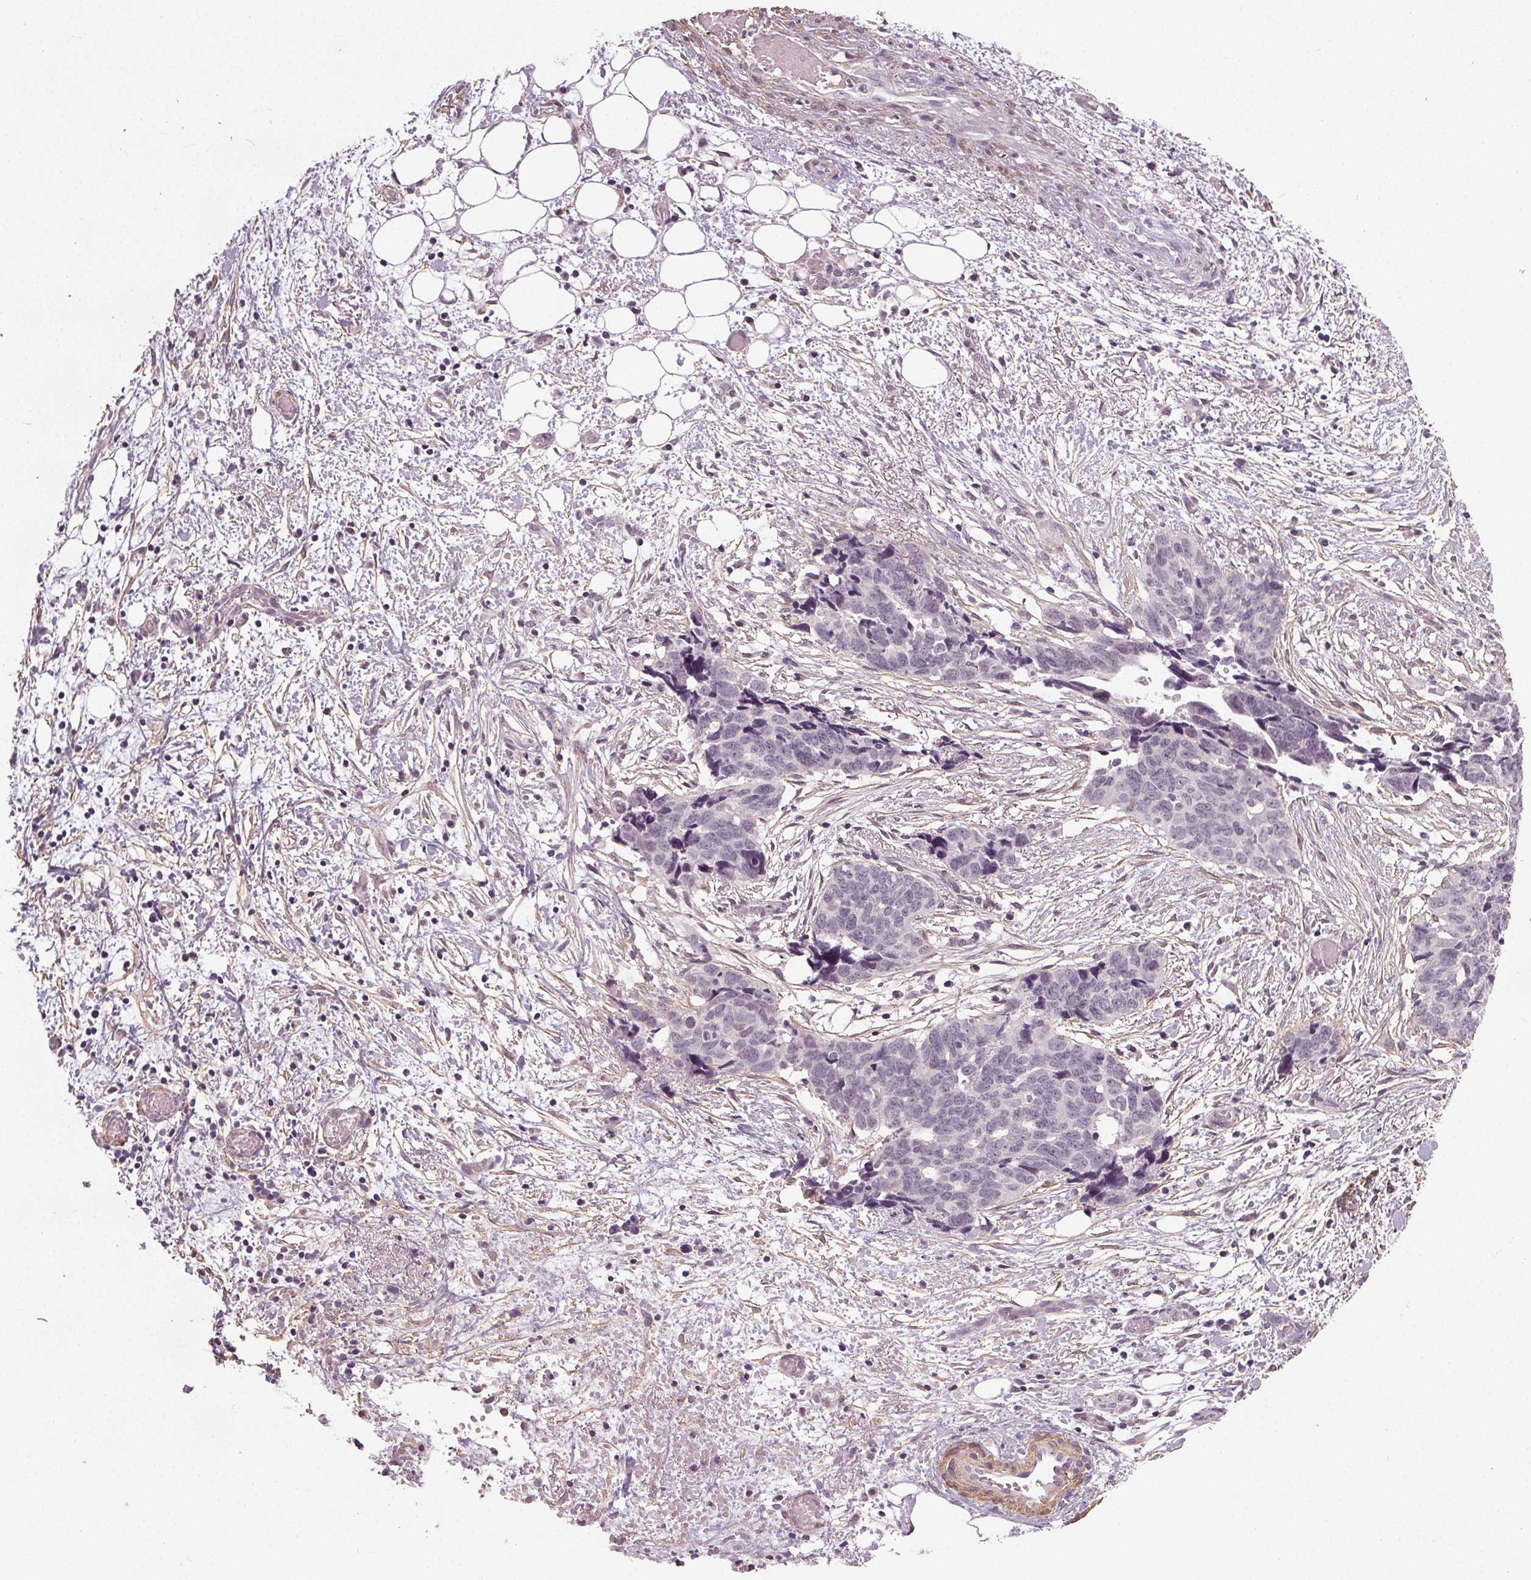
{"staining": {"intensity": "negative", "quantity": "none", "location": "none"}, "tissue": "ovarian cancer", "cell_type": "Tumor cells", "image_type": "cancer", "snomed": [{"axis": "morphology", "description": "Cystadenocarcinoma, serous, NOS"}, {"axis": "topography", "description": "Ovary"}], "caption": "Ovarian cancer (serous cystadenocarcinoma) was stained to show a protein in brown. There is no significant expression in tumor cells.", "gene": "PKP1", "patient": {"sex": "female", "age": 69}}